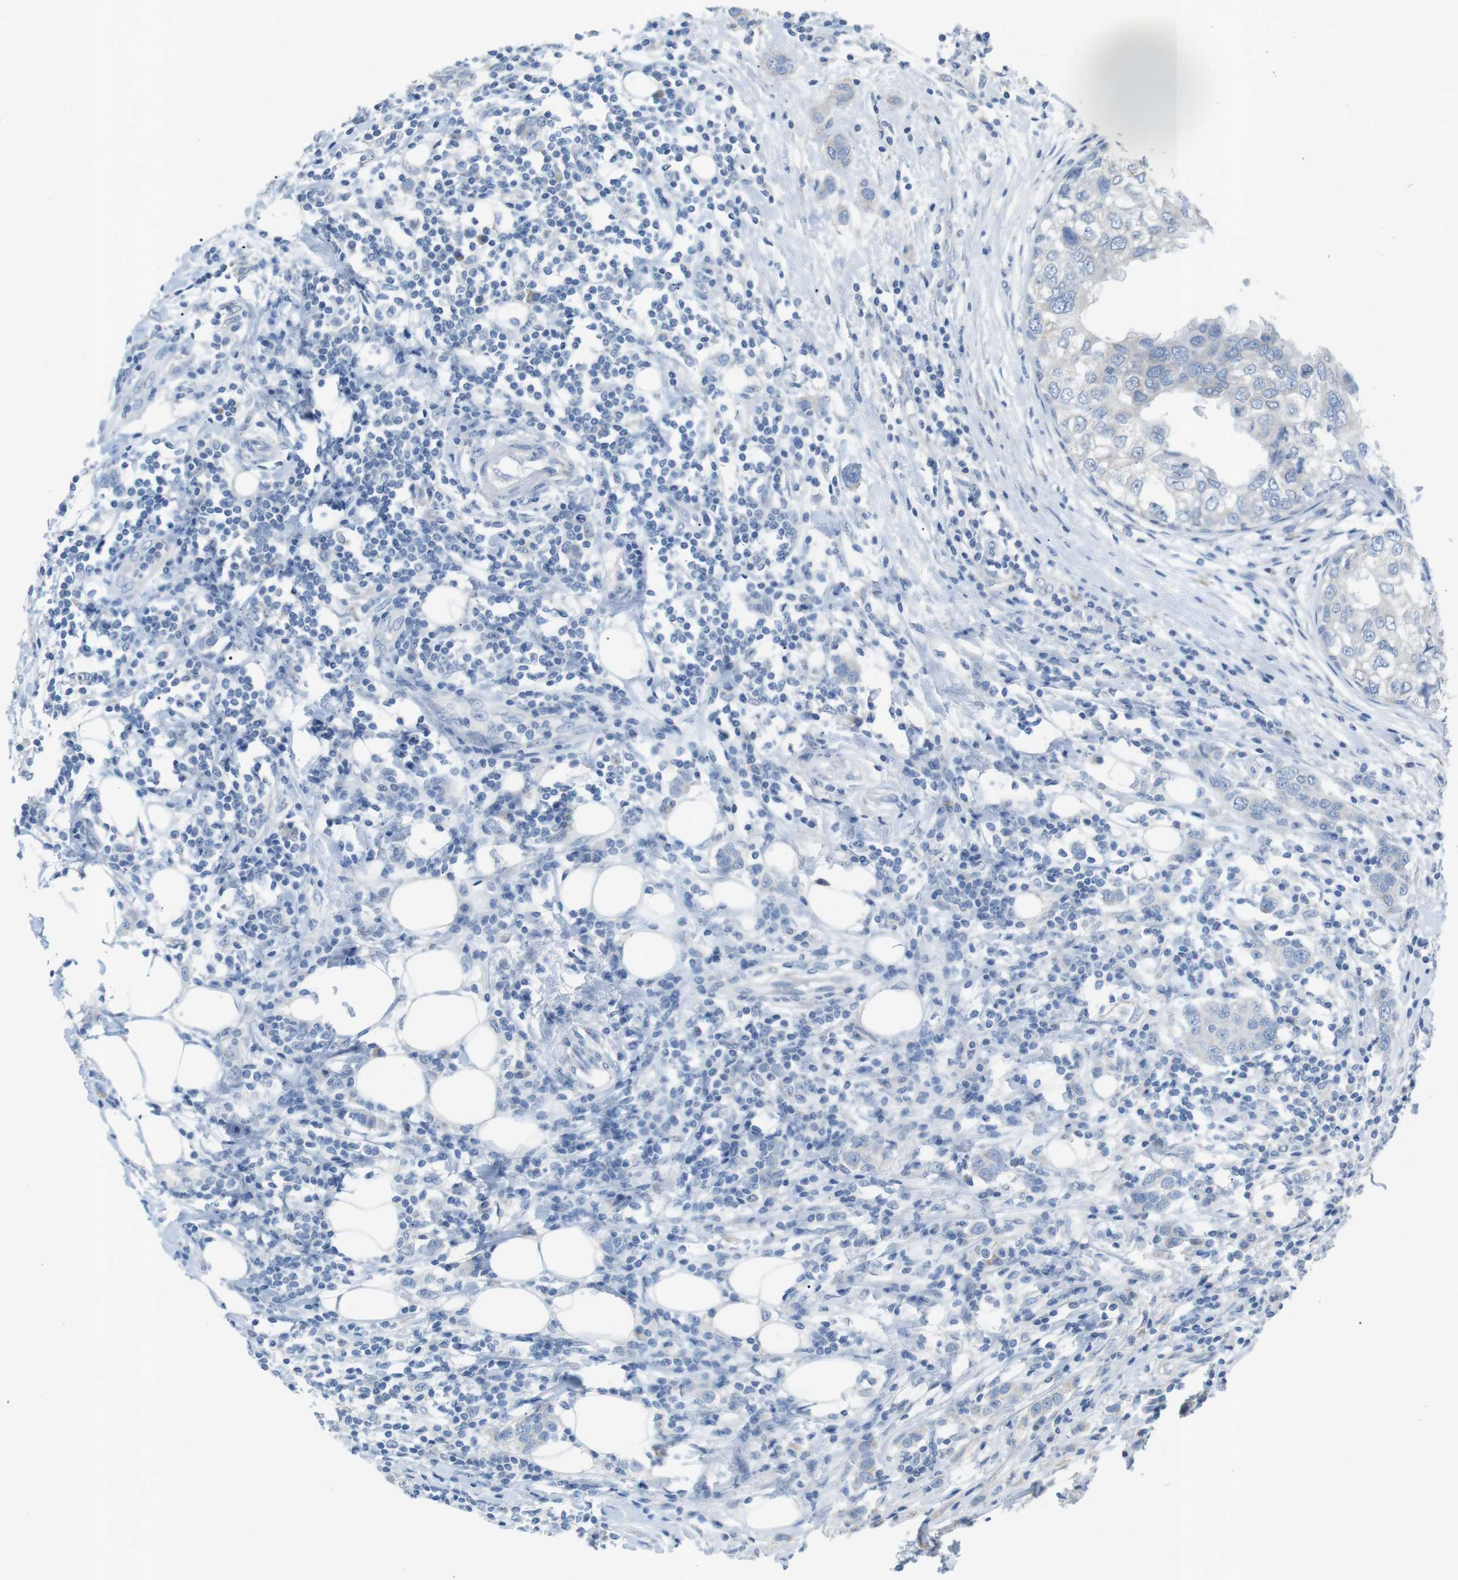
{"staining": {"intensity": "weak", "quantity": "<25%", "location": "cytoplasmic/membranous"}, "tissue": "breast cancer", "cell_type": "Tumor cells", "image_type": "cancer", "snomed": [{"axis": "morphology", "description": "Duct carcinoma"}, {"axis": "topography", "description": "Breast"}], "caption": "Micrograph shows no significant protein expression in tumor cells of breast cancer.", "gene": "SALL4", "patient": {"sex": "female", "age": 50}}